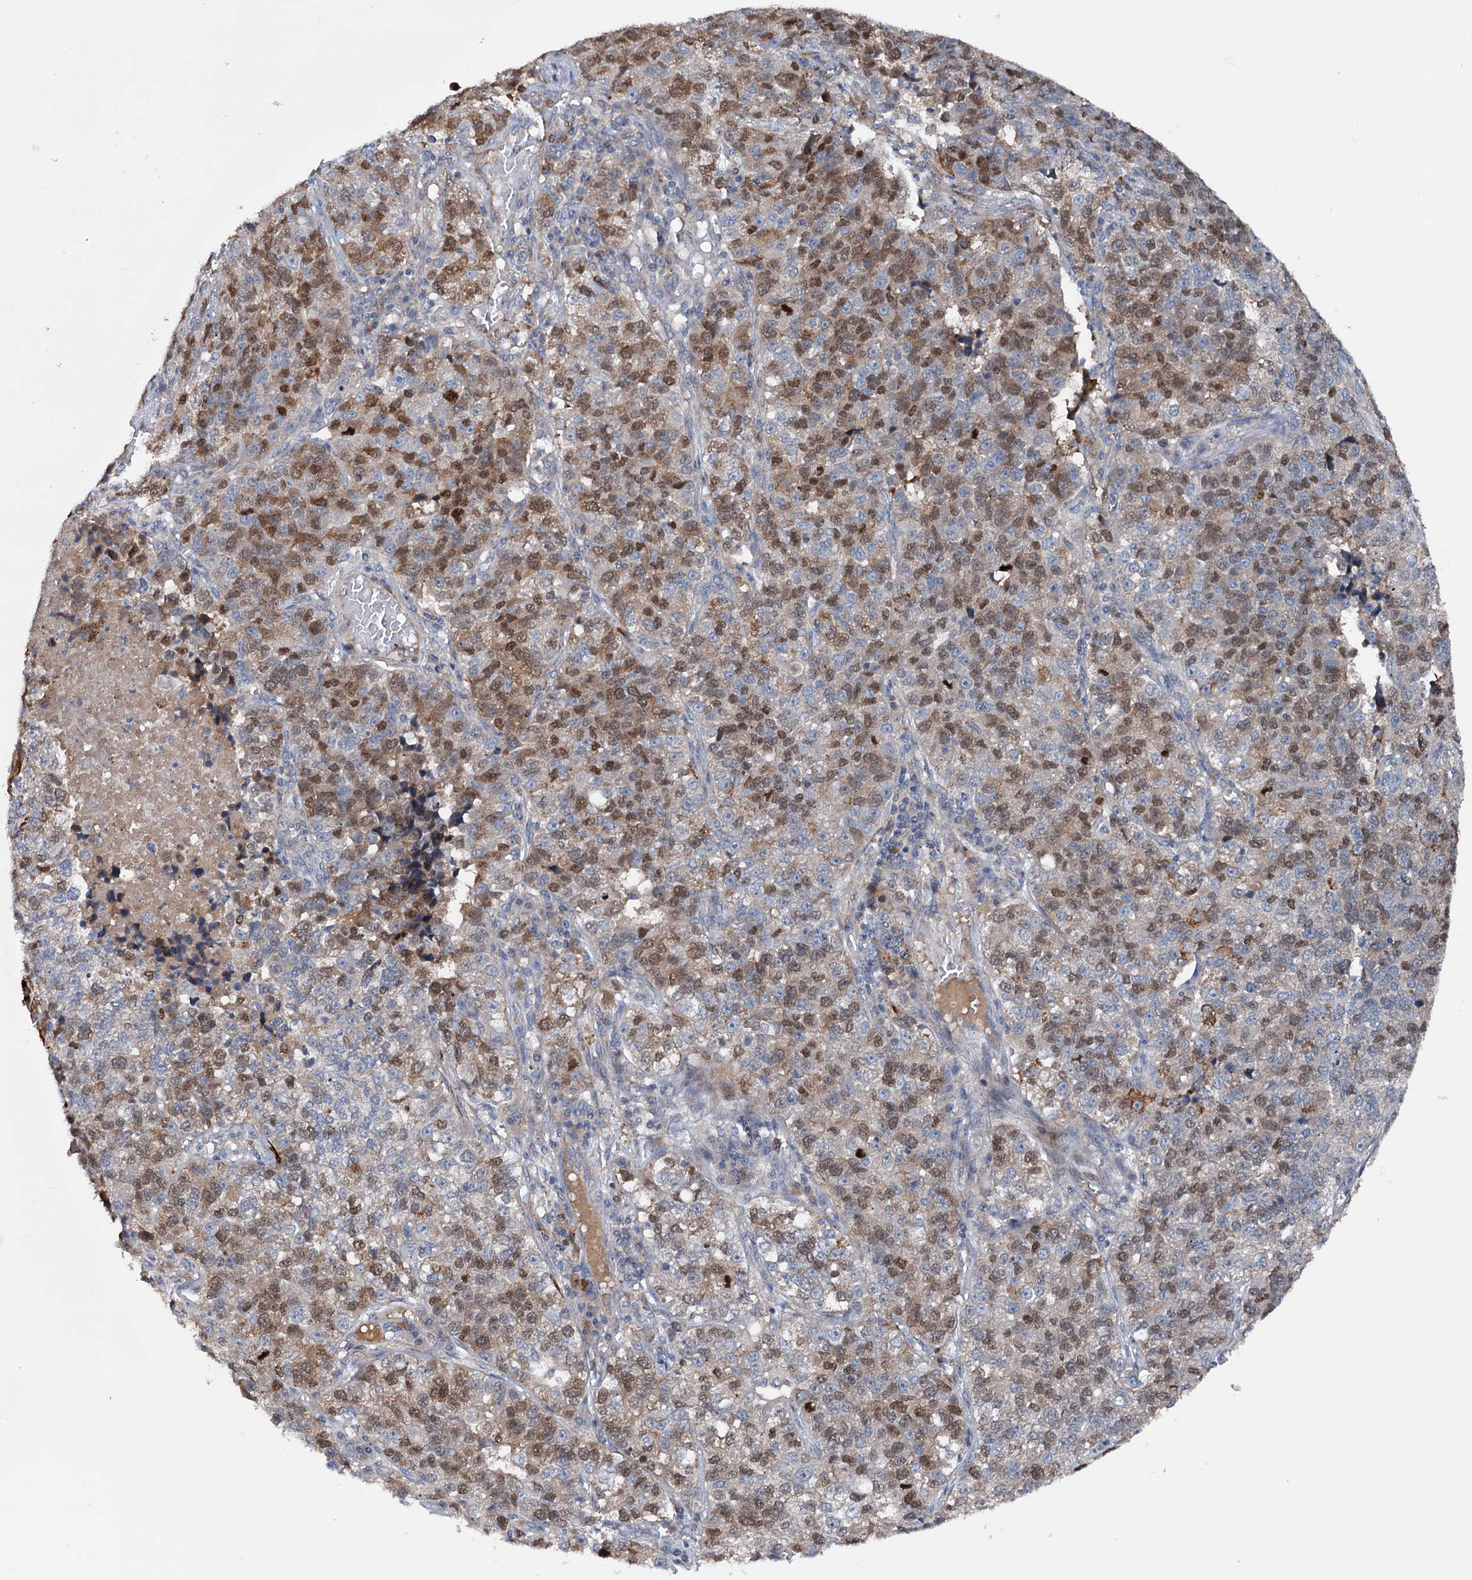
{"staining": {"intensity": "moderate", "quantity": "25%-75%", "location": "cytoplasmic/membranous,nuclear"}, "tissue": "lung cancer", "cell_type": "Tumor cells", "image_type": "cancer", "snomed": [{"axis": "morphology", "description": "Adenocarcinoma, NOS"}, {"axis": "topography", "description": "Lung"}], "caption": "Protein expression analysis of human lung cancer (adenocarcinoma) reveals moderate cytoplasmic/membranous and nuclear positivity in about 25%-75% of tumor cells. (DAB IHC, brown staining for protein, blue staining for nuclei).", "gene": "NCAPD2", "patient": {"sex": "male", "age": 49}}